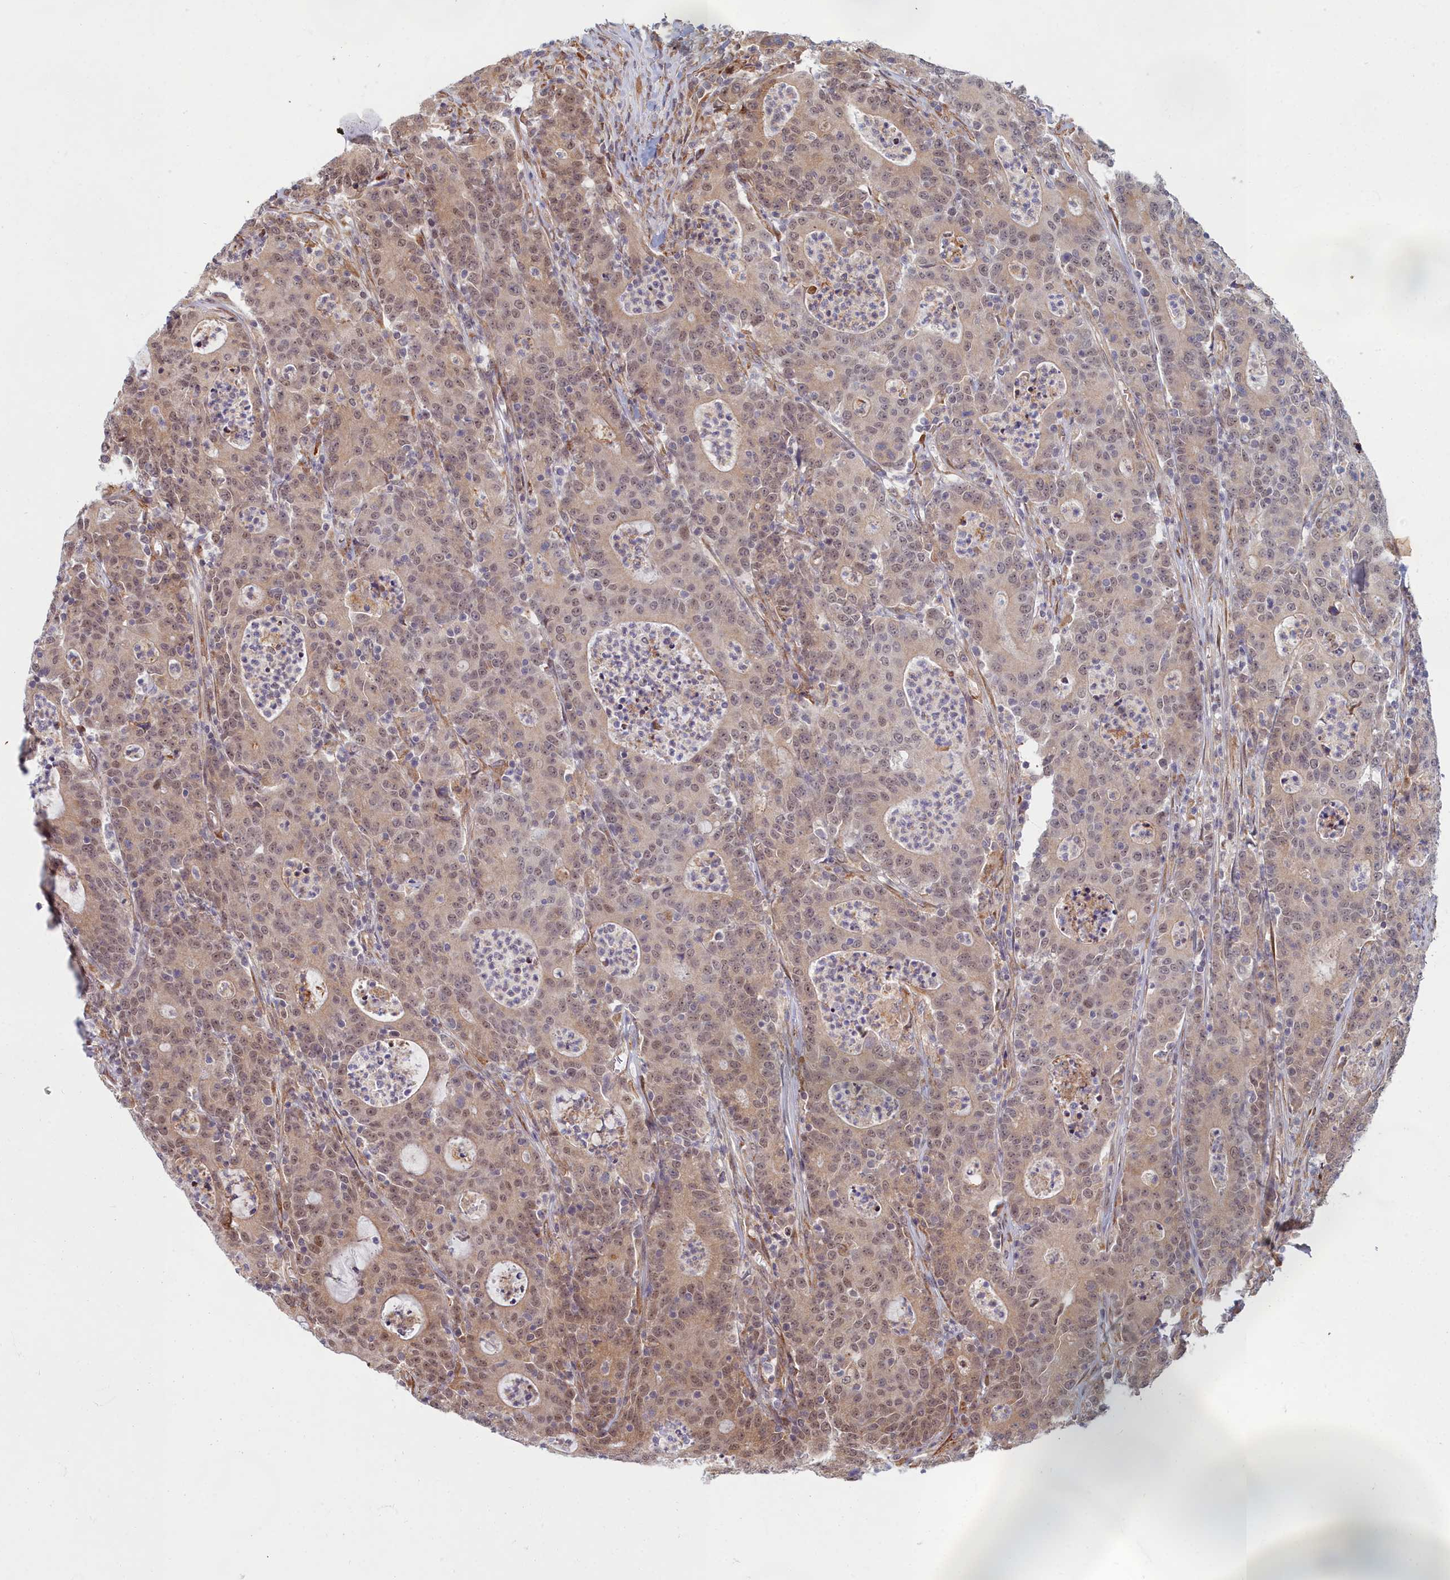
{"staining": {"intensity": "weak", "quantity": ">75%", "location": "nuclear"}, "tissue": "colorectal cancer", "cell_type": "Tumor cells", "image_type": "cancer", "snomed": [{"axis": "morphology", "description": "Adenocarcinoma, NOS"}, {"axis": "topography", "description": "Colon"}], "caption": "Immunohistochemistry photomicrograph of human colorectal adenocarcinoma stained for a protein (brown), which shows low levels of weak nuclear positivity in approximately >75% of tumor cells.", "gene": "MAK16", "patient": {"sex": "male", "age": 83}}